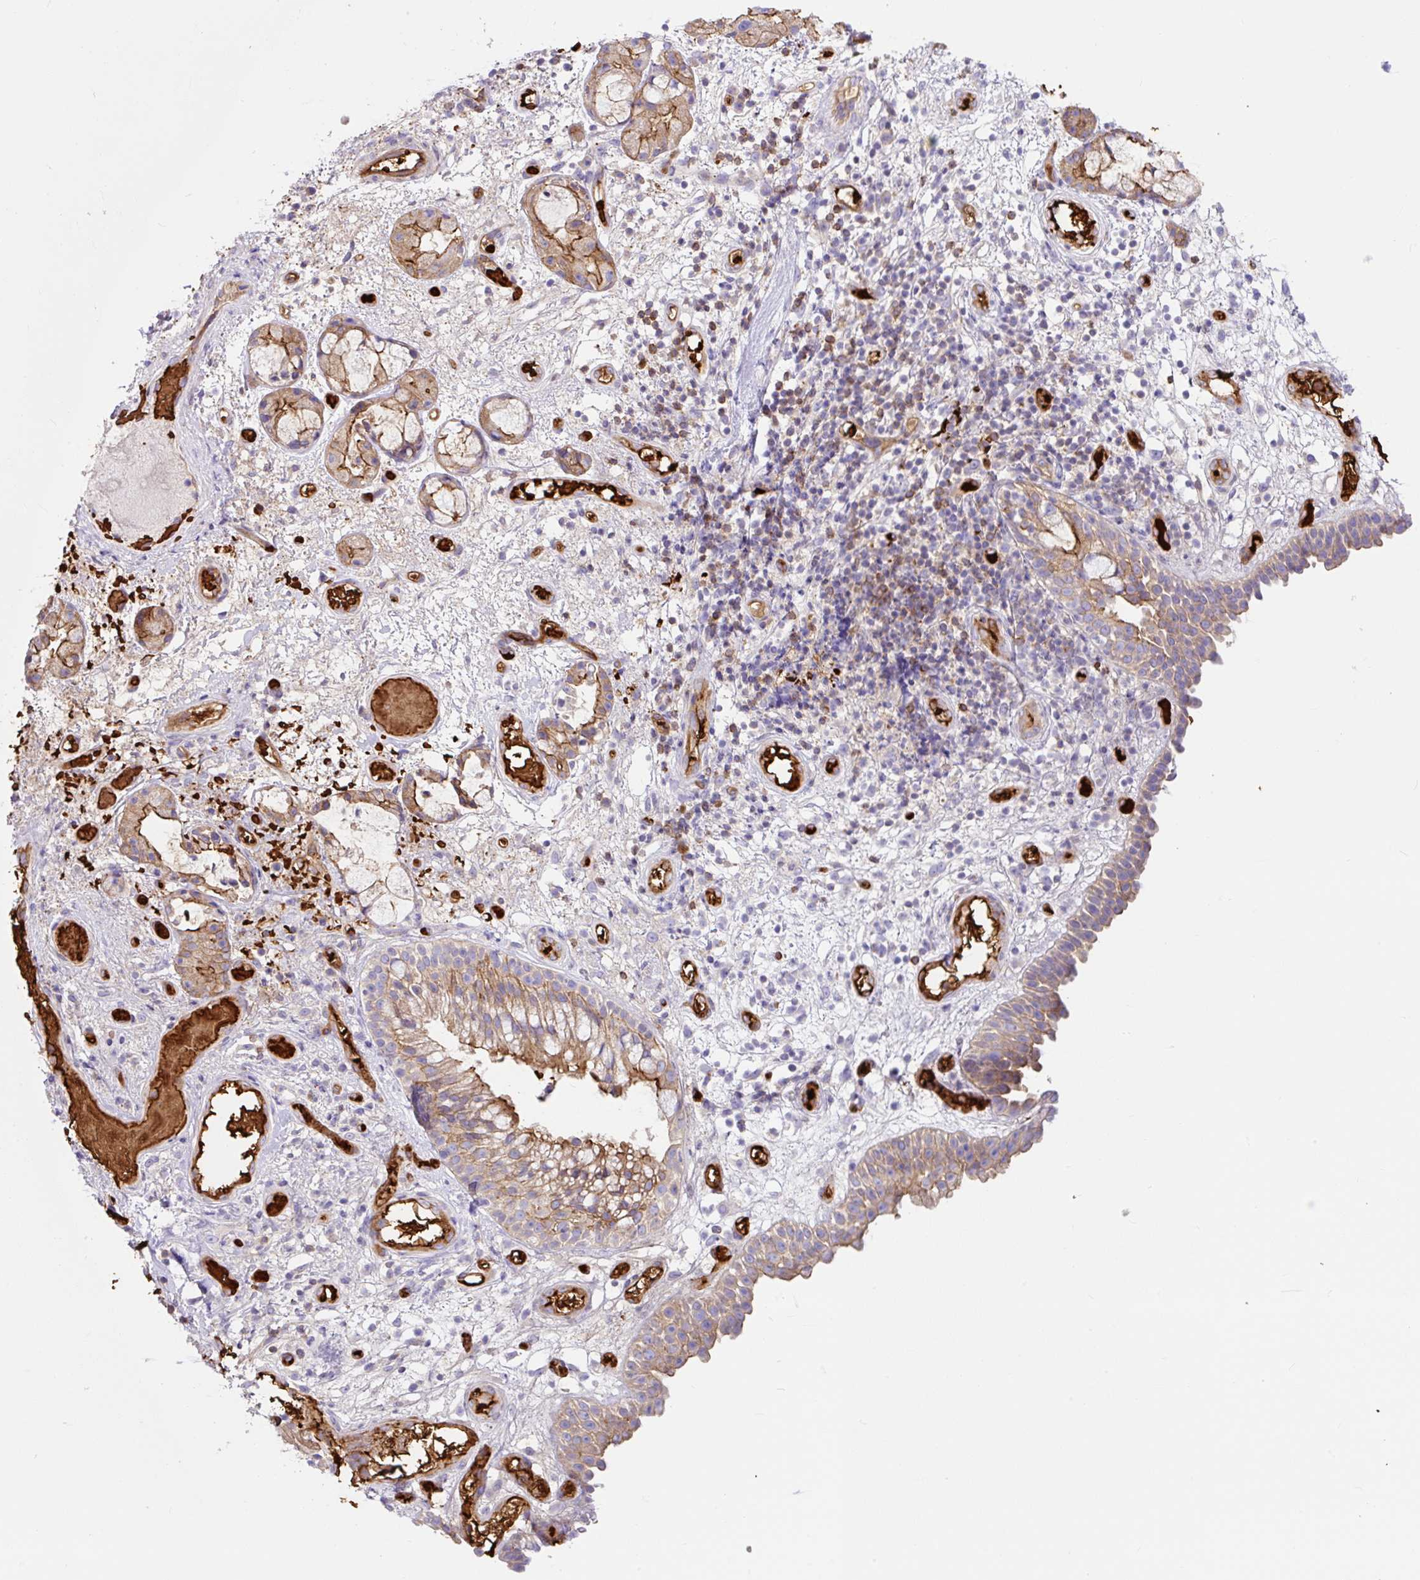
{"staining": {"intensity": "moderate", "quantity": "25%-75%", "location": "cytoplasmic/membranous"}, "tissue": "nasopharynx", "cell_type": "Respiratory epithelial cells", "image_type": "normal", "snomed": [{"axis": "morphology", "description": "Normal tissue, NOS"}, {"axis": "morphology", "description": "Inflammation, NOS"}, {"axis": "topography", "description": "Nasopharynx"}], "caption": "IHC micrograph of normal nasopharynx: nasopharynx stained using immunohistochemistry (IHC) displays medium levels of moderate protein expression localized specifically in the cytoplasmic/membranous of respiratory epithelial cells, appearing as a cytoplasmic/membranous brown color.", "gene": "HIP1R", "patient": {"sex": "male", "age": 54}}